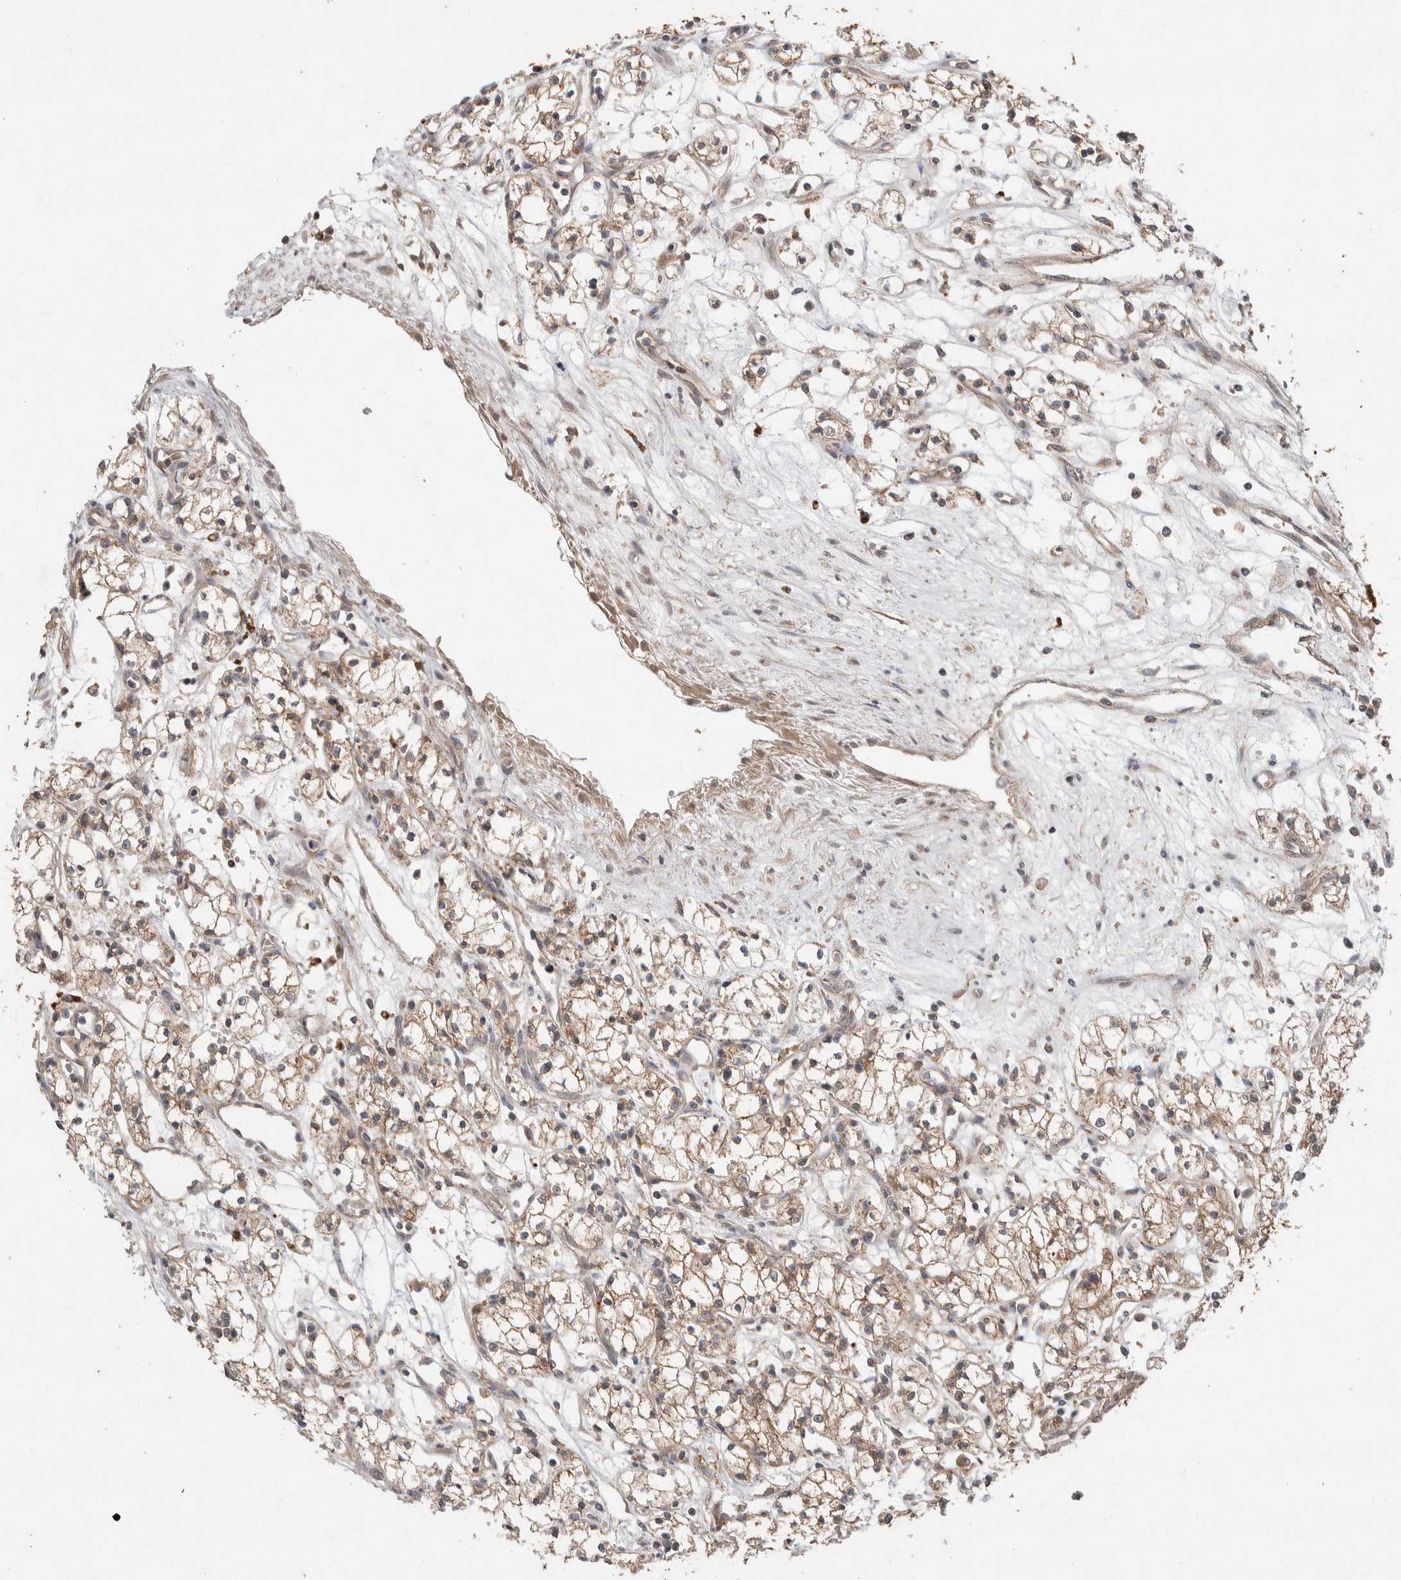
{"staining": {"intensity": "weak", "quantity": ">75%", "location": "cytoplasmic/membranous"}, "tissue": "renal cancer", "cell_type": "Tumor cells", "image_type": "cancer", "snomed": [{"axis": "morphology", "description": "Normal tissue, NOS"}, {"axis": "morphology", "description": "Adenocarcinoma, NOS"}, {"axis": "topography", "description": "Kidney"}], "caption": "Immunohistochemical staining of renal cancer displays low levels of weak cytoplasmic/membranous positivity in about >75% of tumor cells.", "gene": "KCNJ5", "patient": {"sex": "male", "age": 59}}